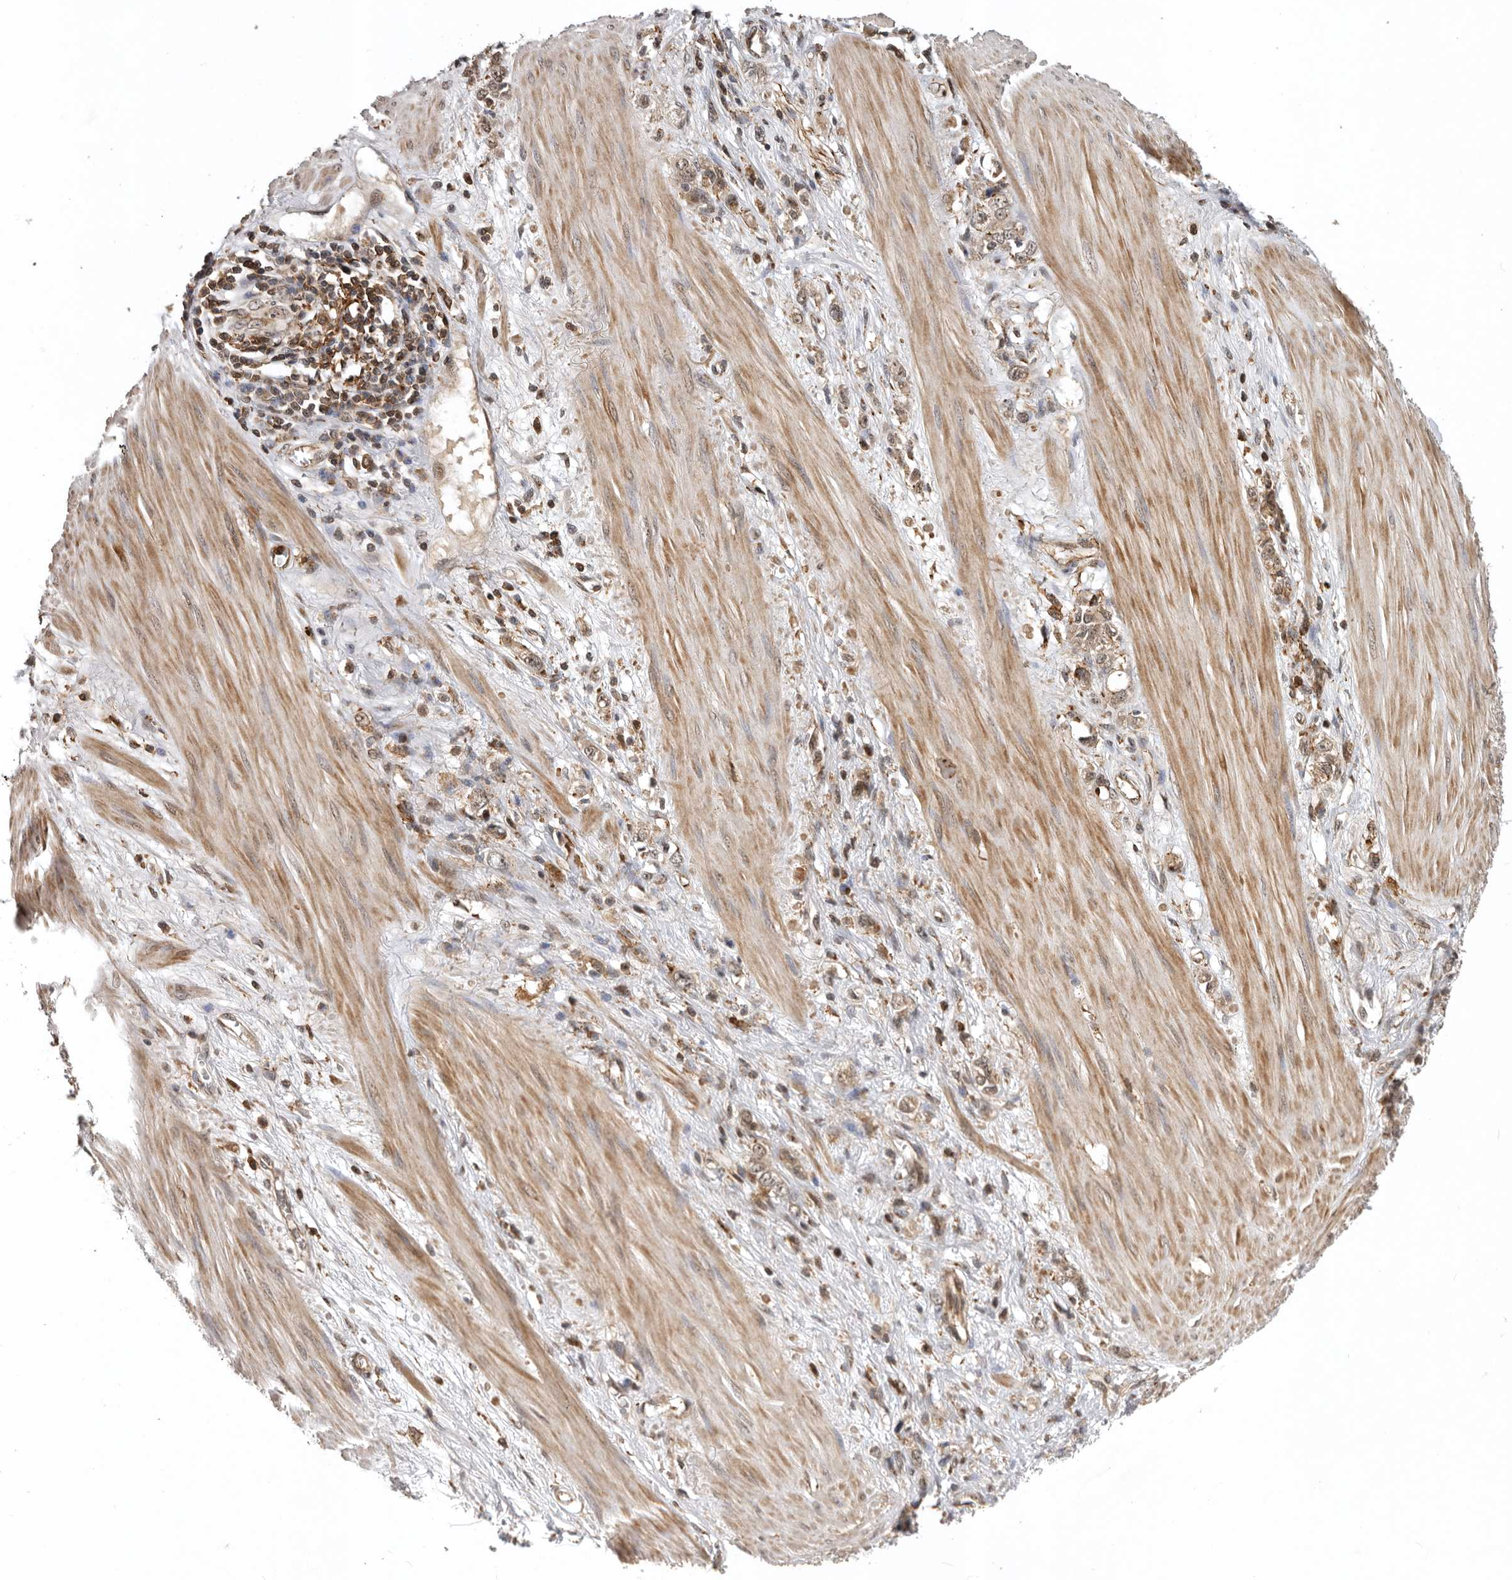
{"staining": {"intensity": "weak", "quantity": ">75%", "location": "cytoplasmic/membranous"}, "tissue": "stomach cancer", "cell_type": "Tumor cells", "image_type": "cancer", "snomed": [{"axis": "morphology", "description": "Adenocarcinoma, NOS"}, {"axis": "topography", "description": "Stomach"}], "caption": "Immunohistochemical staining of human stomach cancer shows low levels of weak cytoplasmic/membranous protein expression in approximately >75% of tumor cells.", "gene": "RNF157", "patient": {"sex": "female", "age": 76}}